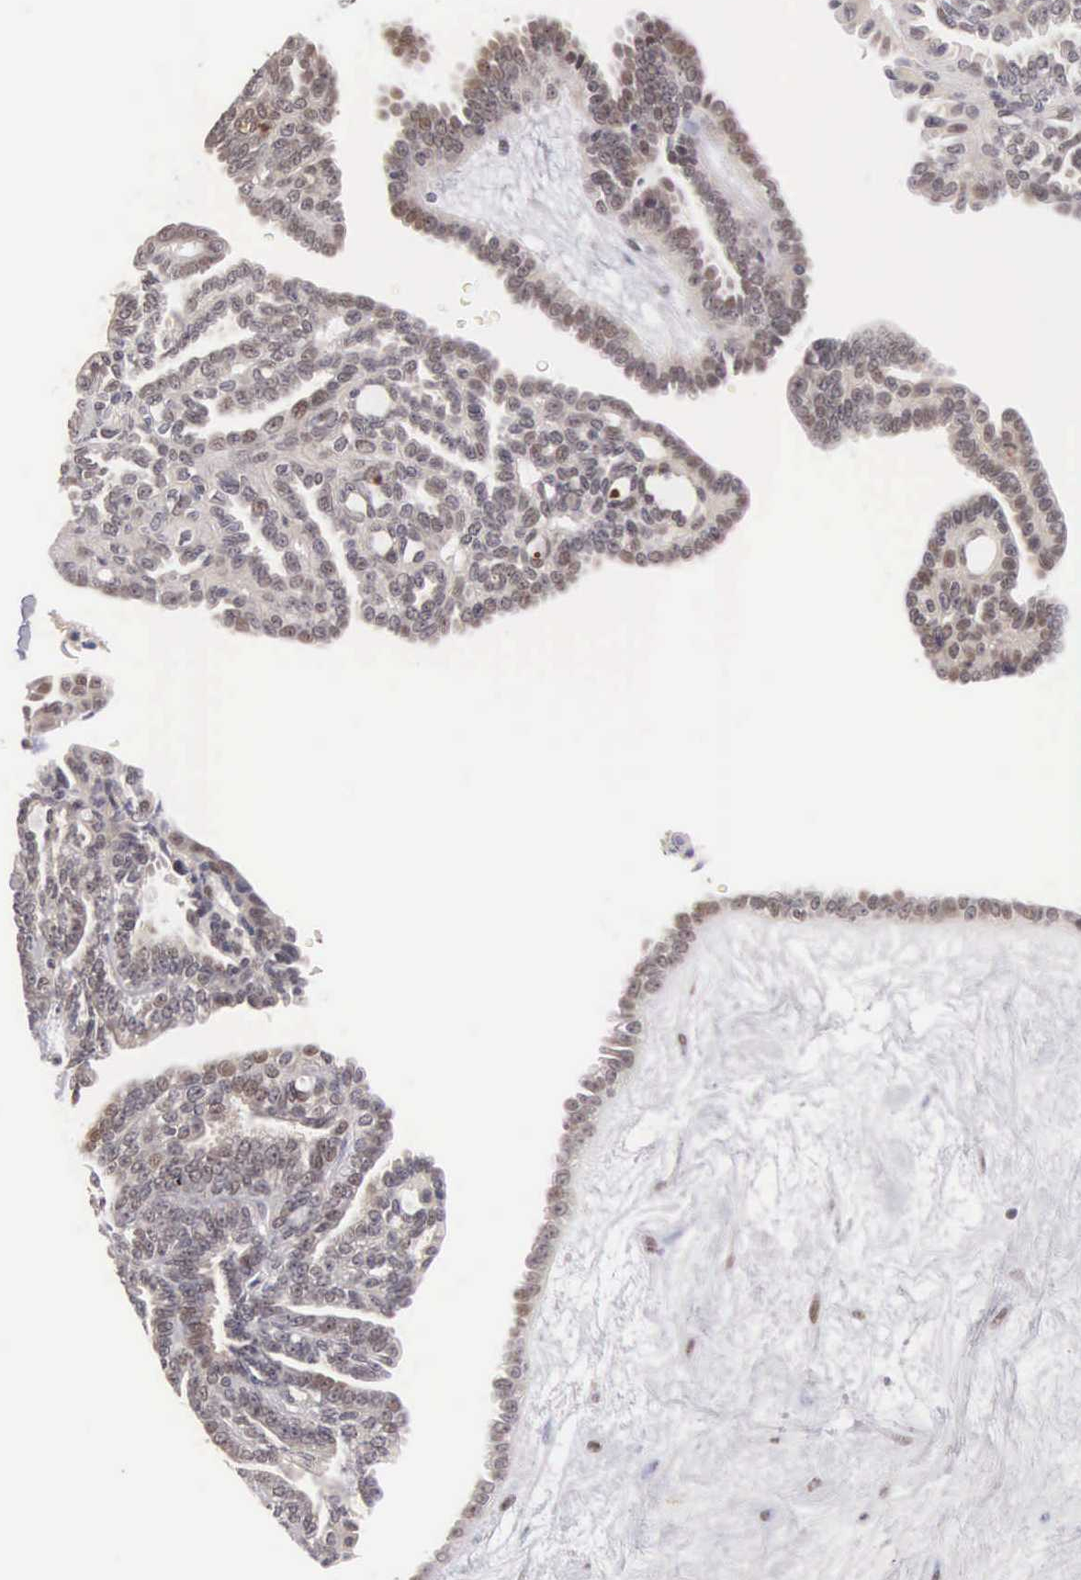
{"staining": {"intensity": "weak", "quantity": "25%-75%", "location": "nuclear"}, "tissue": "ovarian cancer", "cell_type": "Tumor cells", "image_type": "cancer", "snomed": [{"axis": "morphology", "description": "Cystadenocarcinoma, serous, NOS"}, {"axis": "topography", "description": "Ovary"}], "caption": "Immunohistochemical staining of human serous cystadenocarcinoma (ovarian) displays low levels of weak nuclear protein positivity in approximately 25%-75% of tumor cells.", "gene": "HMGXB4", "patient": {"sex": "female", "age": 71}}